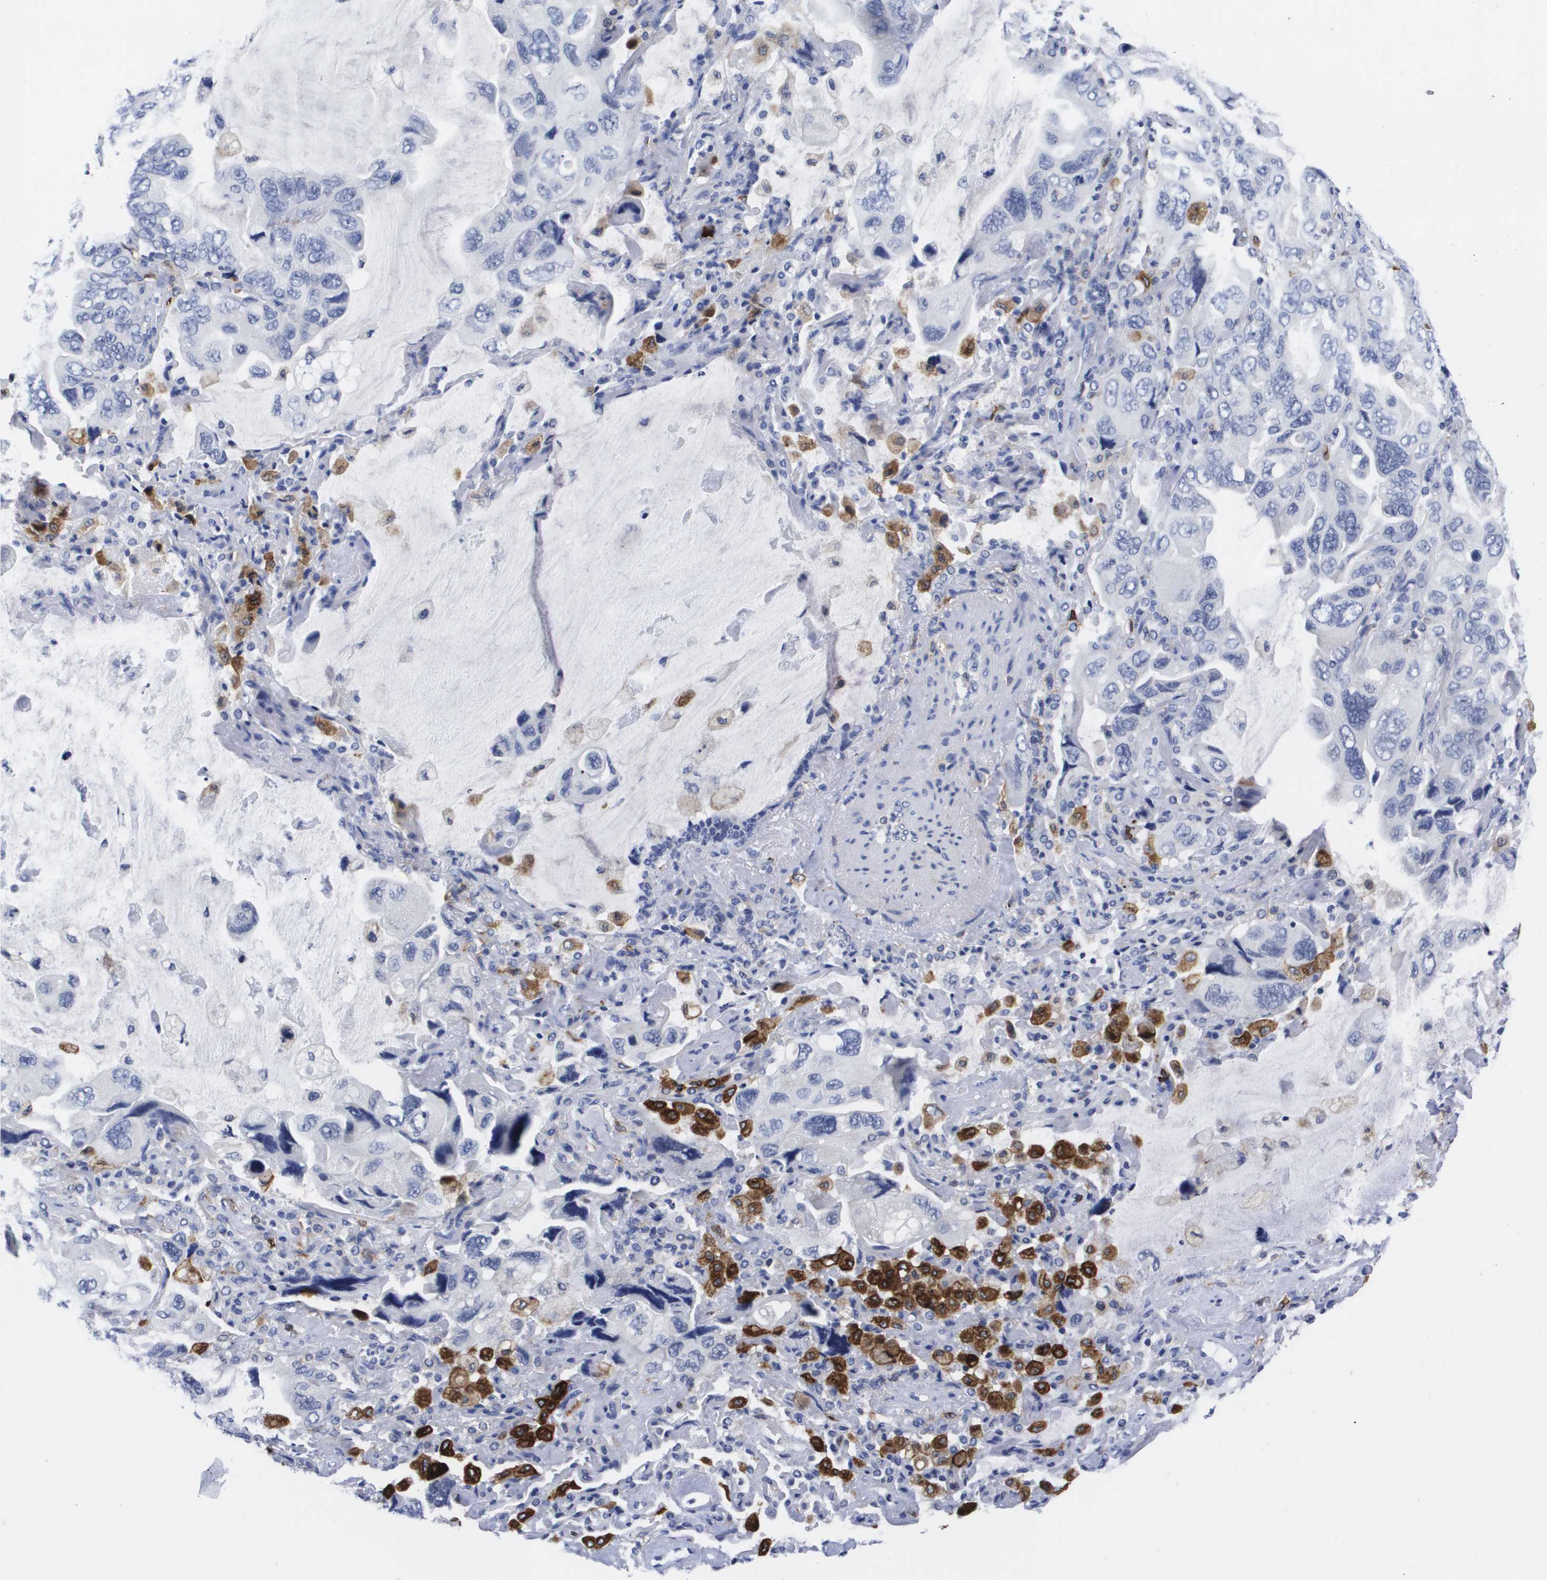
{"staining": {"intensity": "negative", "quantity": "none", "location": "none"}, "tissue": "lung cancer", "cell_type": "Tumor cells", "image_type": "cancer", "snomed": [{"axis": "morphology", "description": "Squamous cell carcinoma, NOS"}, {"axis": "topography", "description": "Lung"}], "caption": "Immunohistochemical staining of human lung cancer demonstrates no significant expression in tumor cells. (Stains: DAB (3,3'-diaminobenzidine) immunohistochemistry with hematoxylin counter stain, Microscopy: brightfield microscopy at high magnification).", "gene": "HMOX1", "patient": {"sex": "female", "age": 73}}